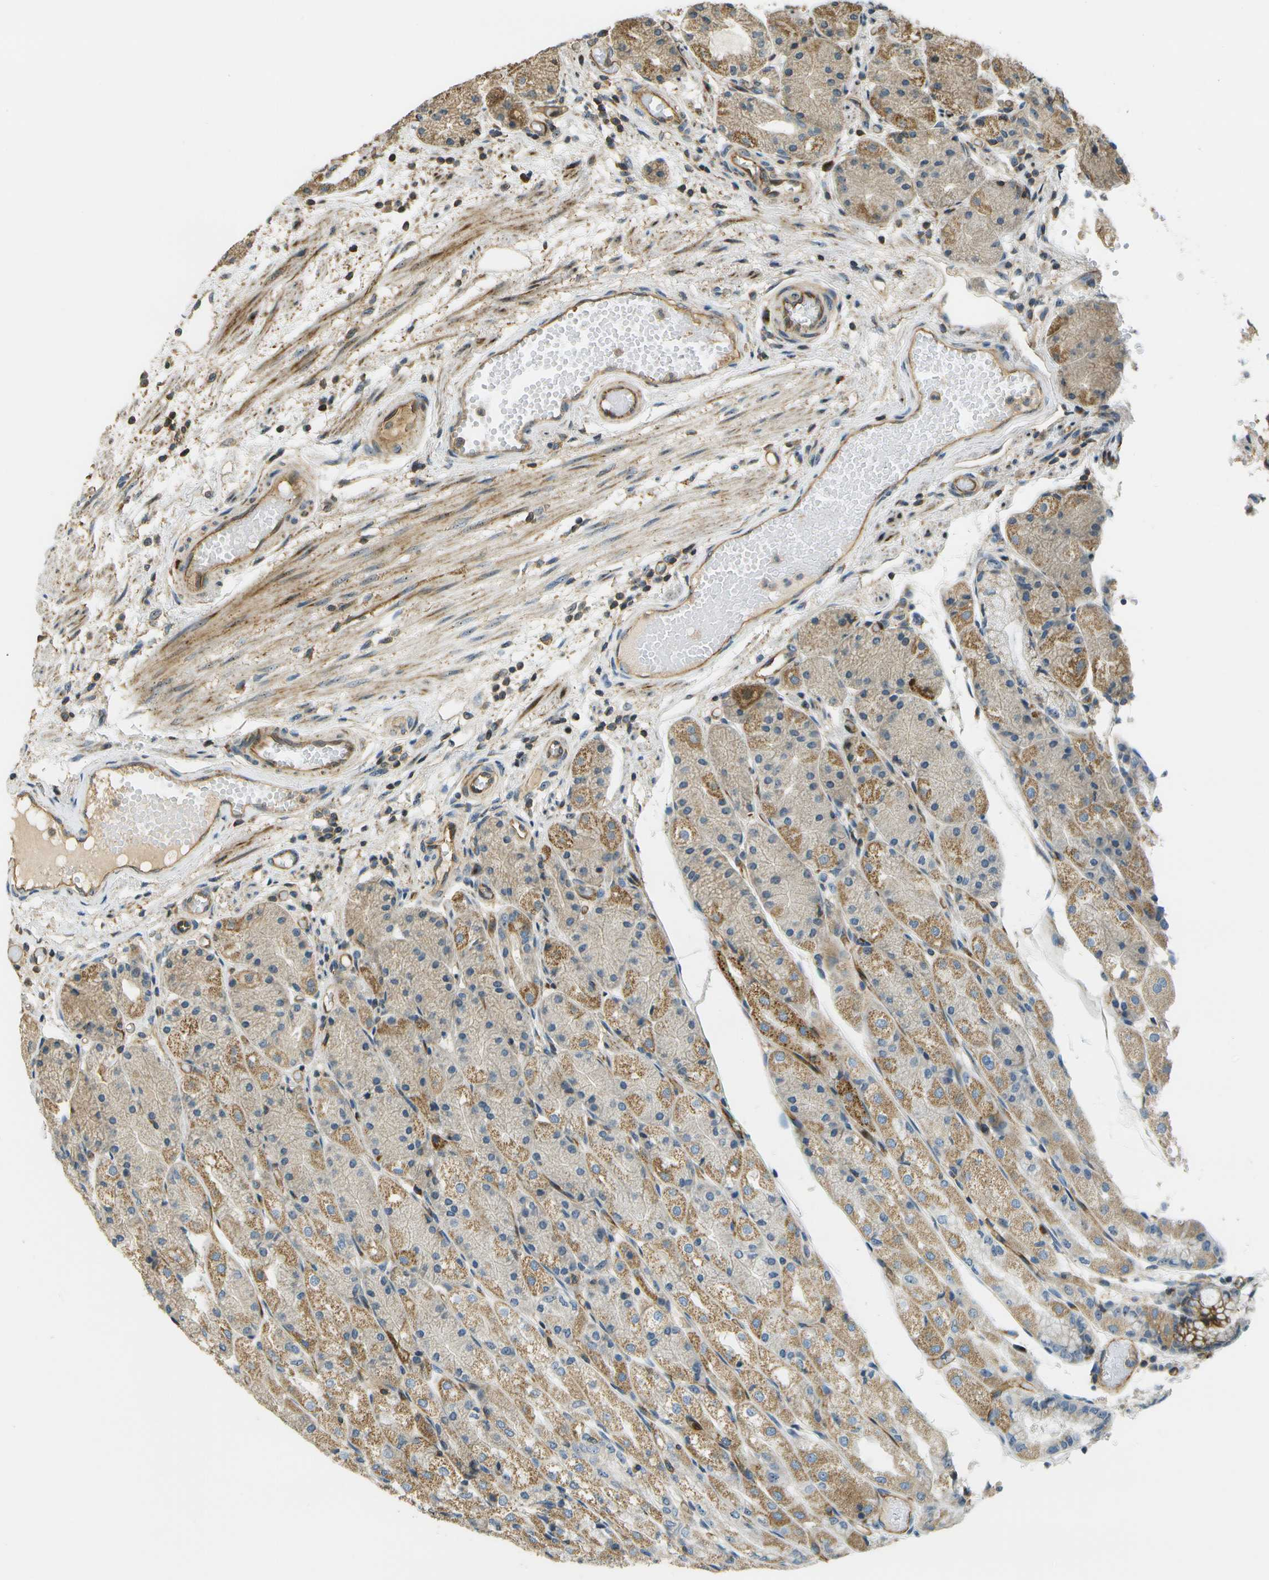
{"staining": {"intensity": "moderate", "quantity": ">75%", "location": "cytoplasmic/membranous,nuclear"}, "tissue": "stomach", "cell_type": "Glandular cells", "image_type": "normal", "snomed": [{"axis": "morphology", "description": "Normal tissue, NOS"}, {"axis": "topography", "description": "Stomach, upper"}], "caption": "DAB (3,3'-diaminobenzidine) immunohistochemical staining of benign stomach demonstrates moderate cytoplasmic/membranous,nuclear protein expression in about >75% of glandular cells.", "gene": "LRP12", "patient": {"sex": "male", "age": 72}}